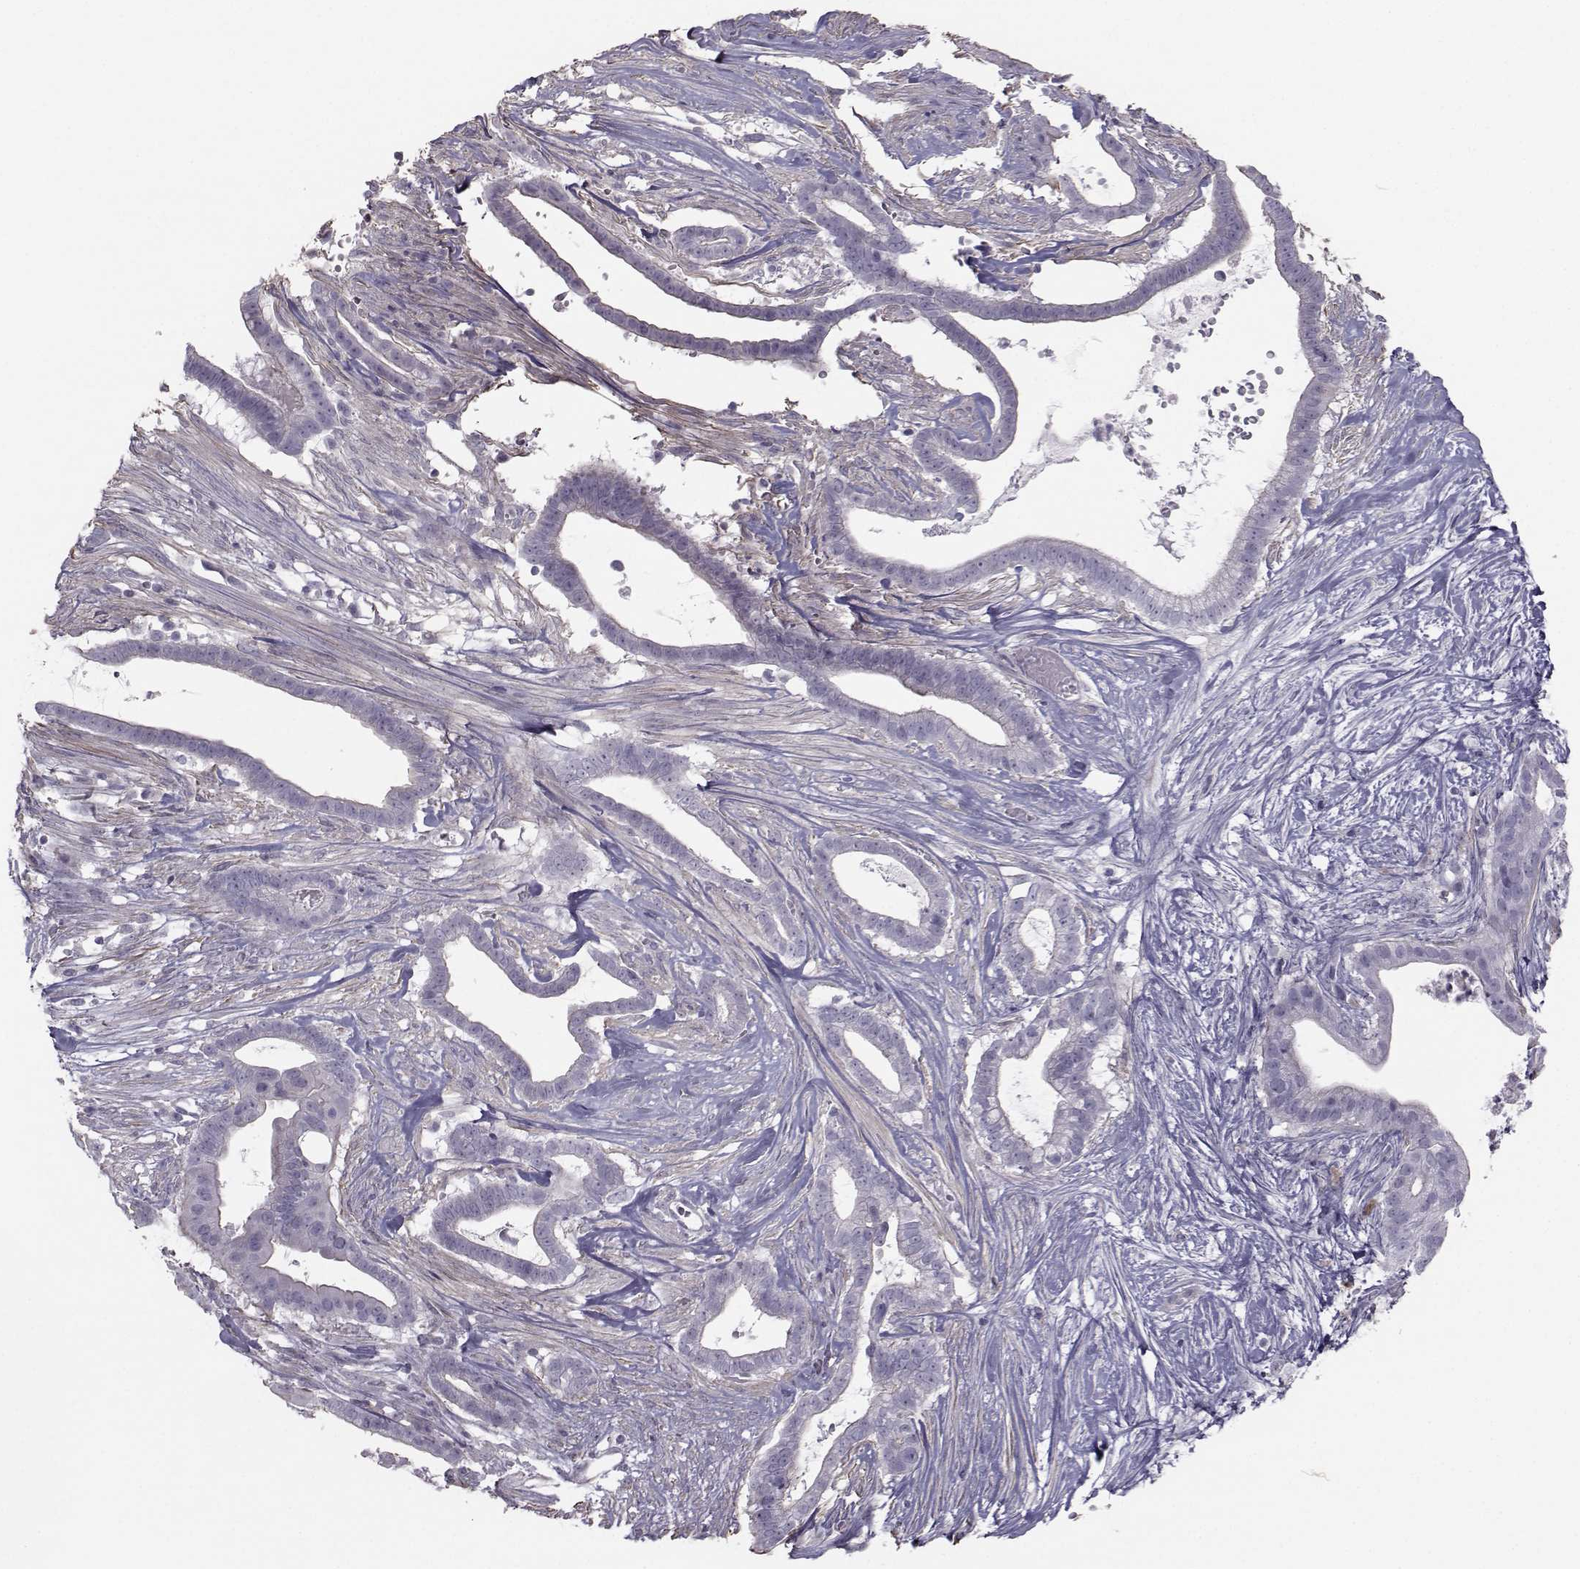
{"staining": {"intensity": "negative", "quantity": "none", "location": "none"}, "tissue": "pancreatic cancer", "cell_type": "Tumor cells", "image_type": "cancer", "snomed": [{"axis": "morphology", "description": "Adenocarcinoma, NOS"}, {"axis": "topography", "description": "Pancreas"}], "caption": "Immunohistochemical staining of pancreatic adenocarcinoma reveals no significant staining in tumor cells. Nuclei are stained in blue.", "gene": "GARIN3", "patient": {"sex": "male", "age": 61}}